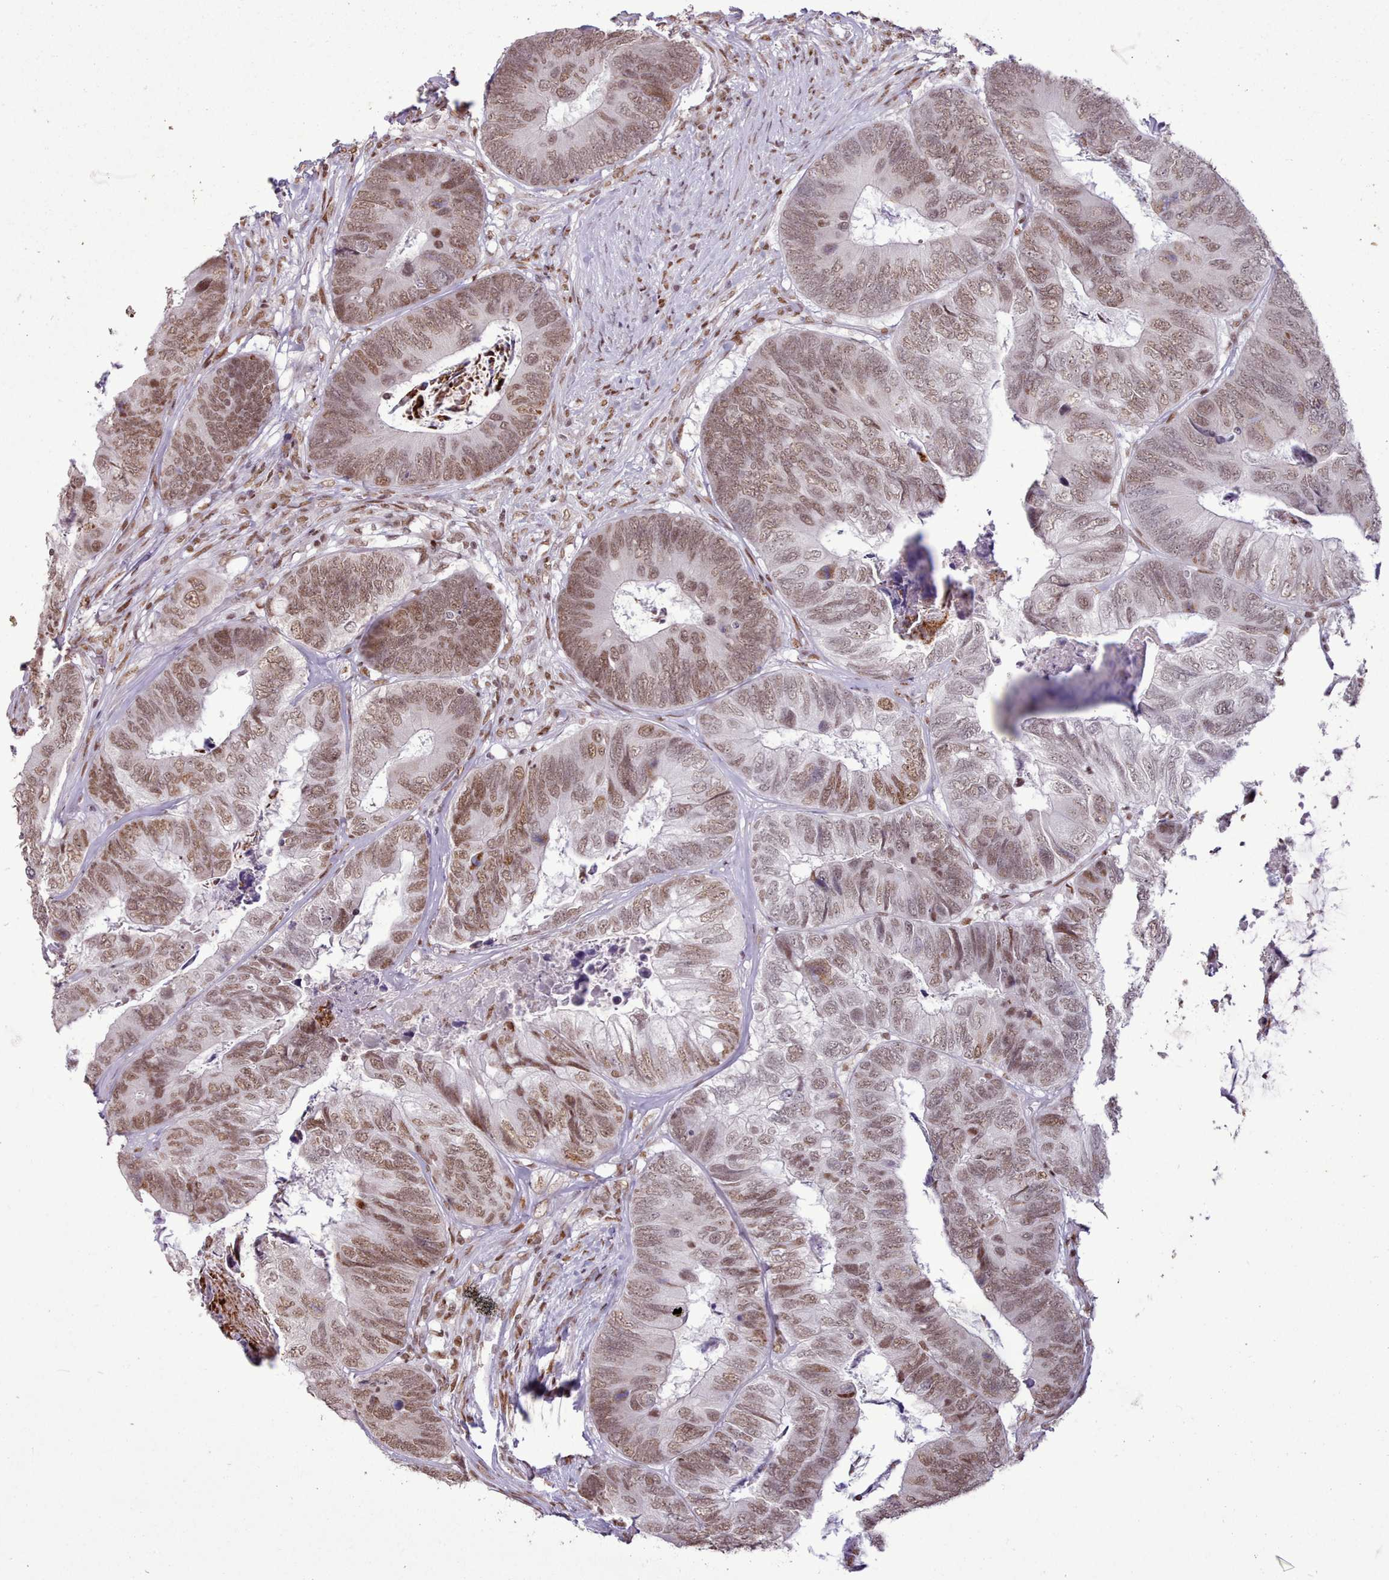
{"staining": {"intensity": "moderate", "quantity": ">75%", "location": "nuclear"}, "tissue": "colorectal cancer", "cell_type": "Tumor cells", "image_type": "cancer", "snomed": [{"axis": "morphology", "description": "Adenocarcinoma, NOS"}, {"axis": "topography", "description": "Colon"}], "caption": "Immunohistochemistry (IHC) photomicrograph of neoplastic tissue: human colorectal adenocarcinoma stained using immunohistochemistry (IHC) demonstrates medium levels of moderate protein expression localized specifically in the nuclear of tumor cells, appearing as a nuclear brown color.", "gene": "TAF15", "patient": {"sex": "female", "age": 67}}